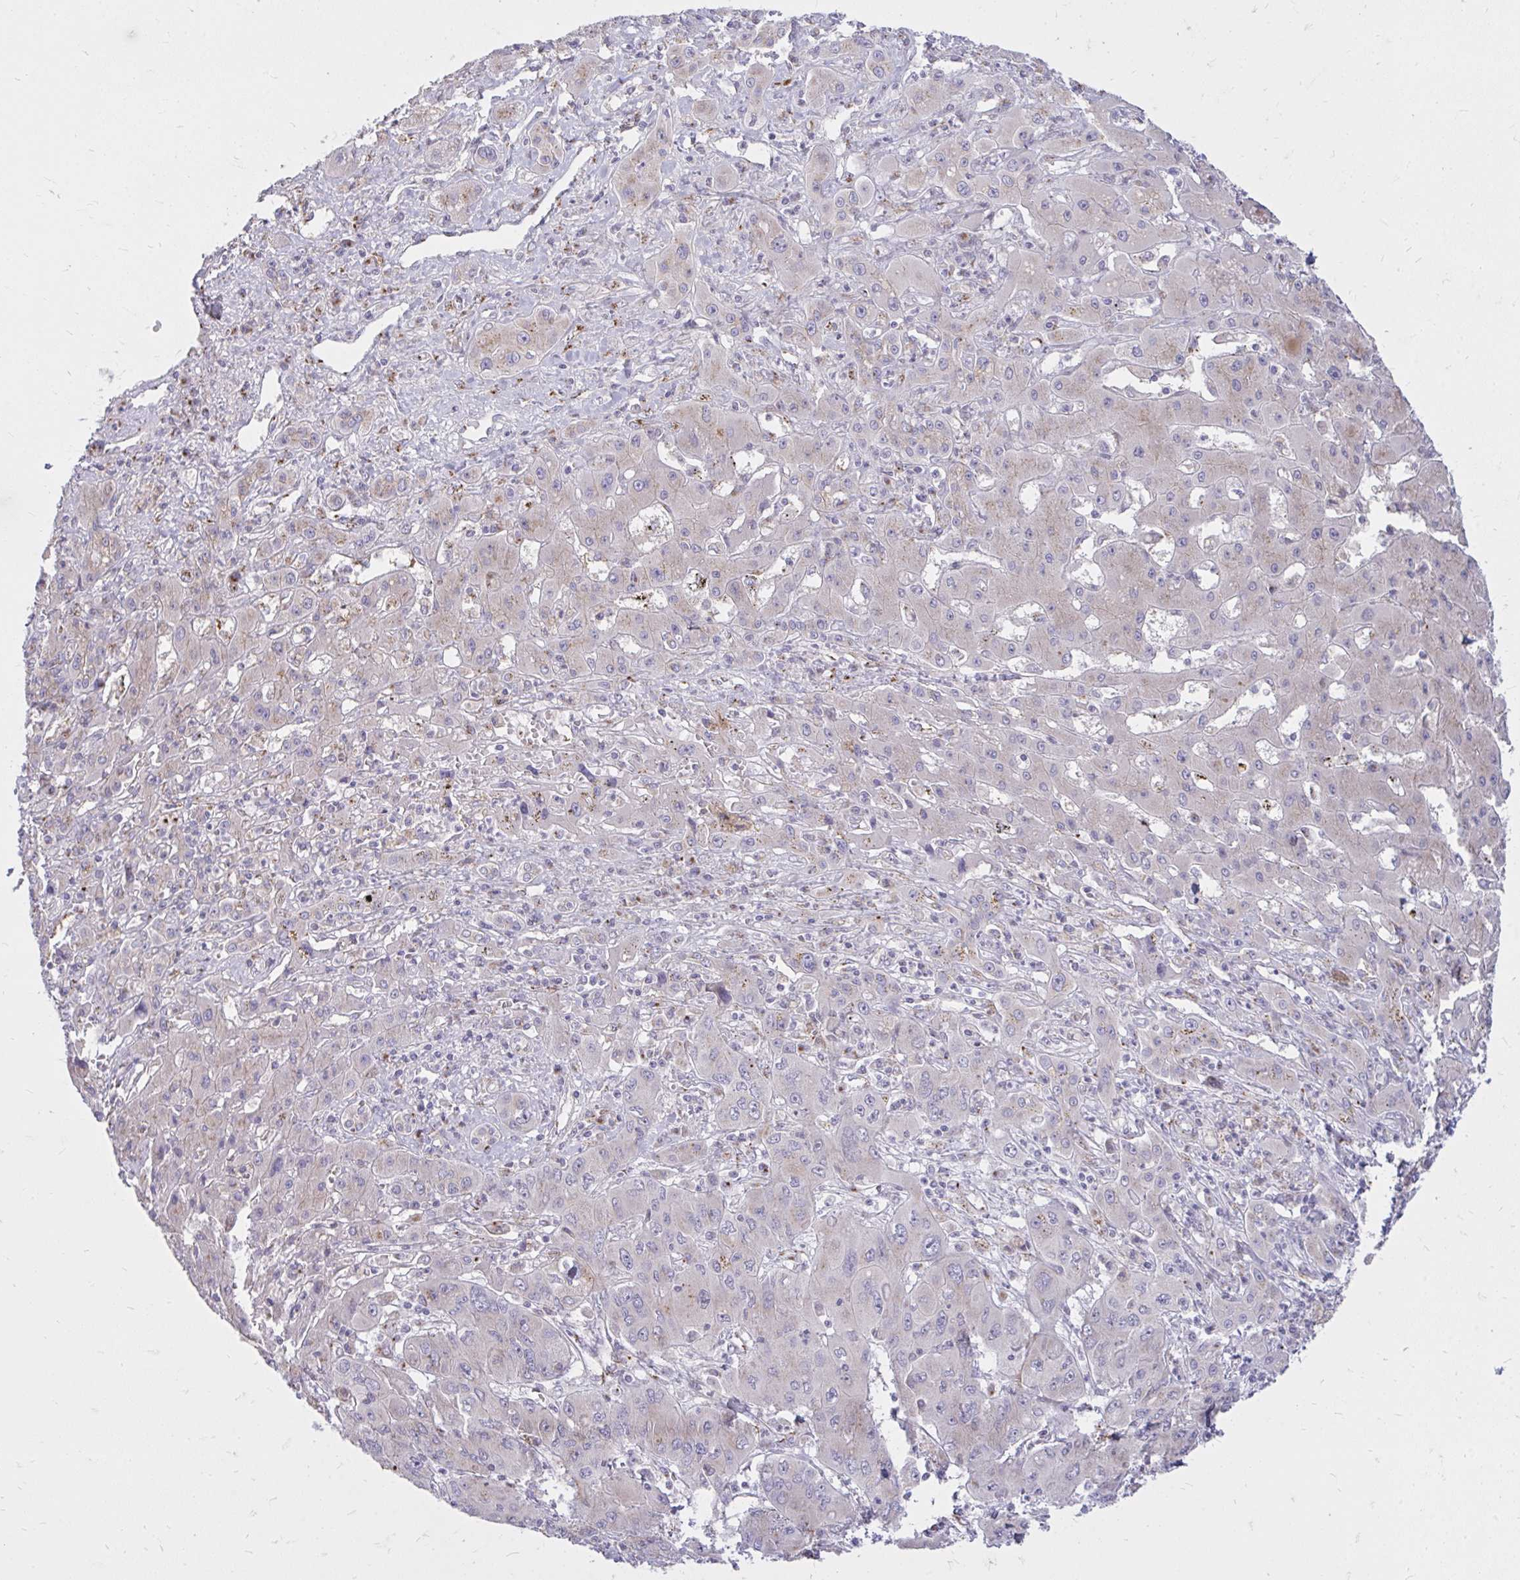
{"staining": {"intensity": "negative", "quantity": "none", "location": "none"}, "tissue": "liver cancer", "cell_type": "Tumor cells", "image_type": "cancer", "snomed": [{"axis": "morphology", "description": "Cholangiocarcinoma"}, {"axis": "topography", "description": "Liver"}], "caption": "A histopathology image of cholangiocarcinoma (liver) stained for a protein exhibits no brown staining in tumor cells.", "gene": "RAB6B", "patient": {"sex": "male", "age": 67}}